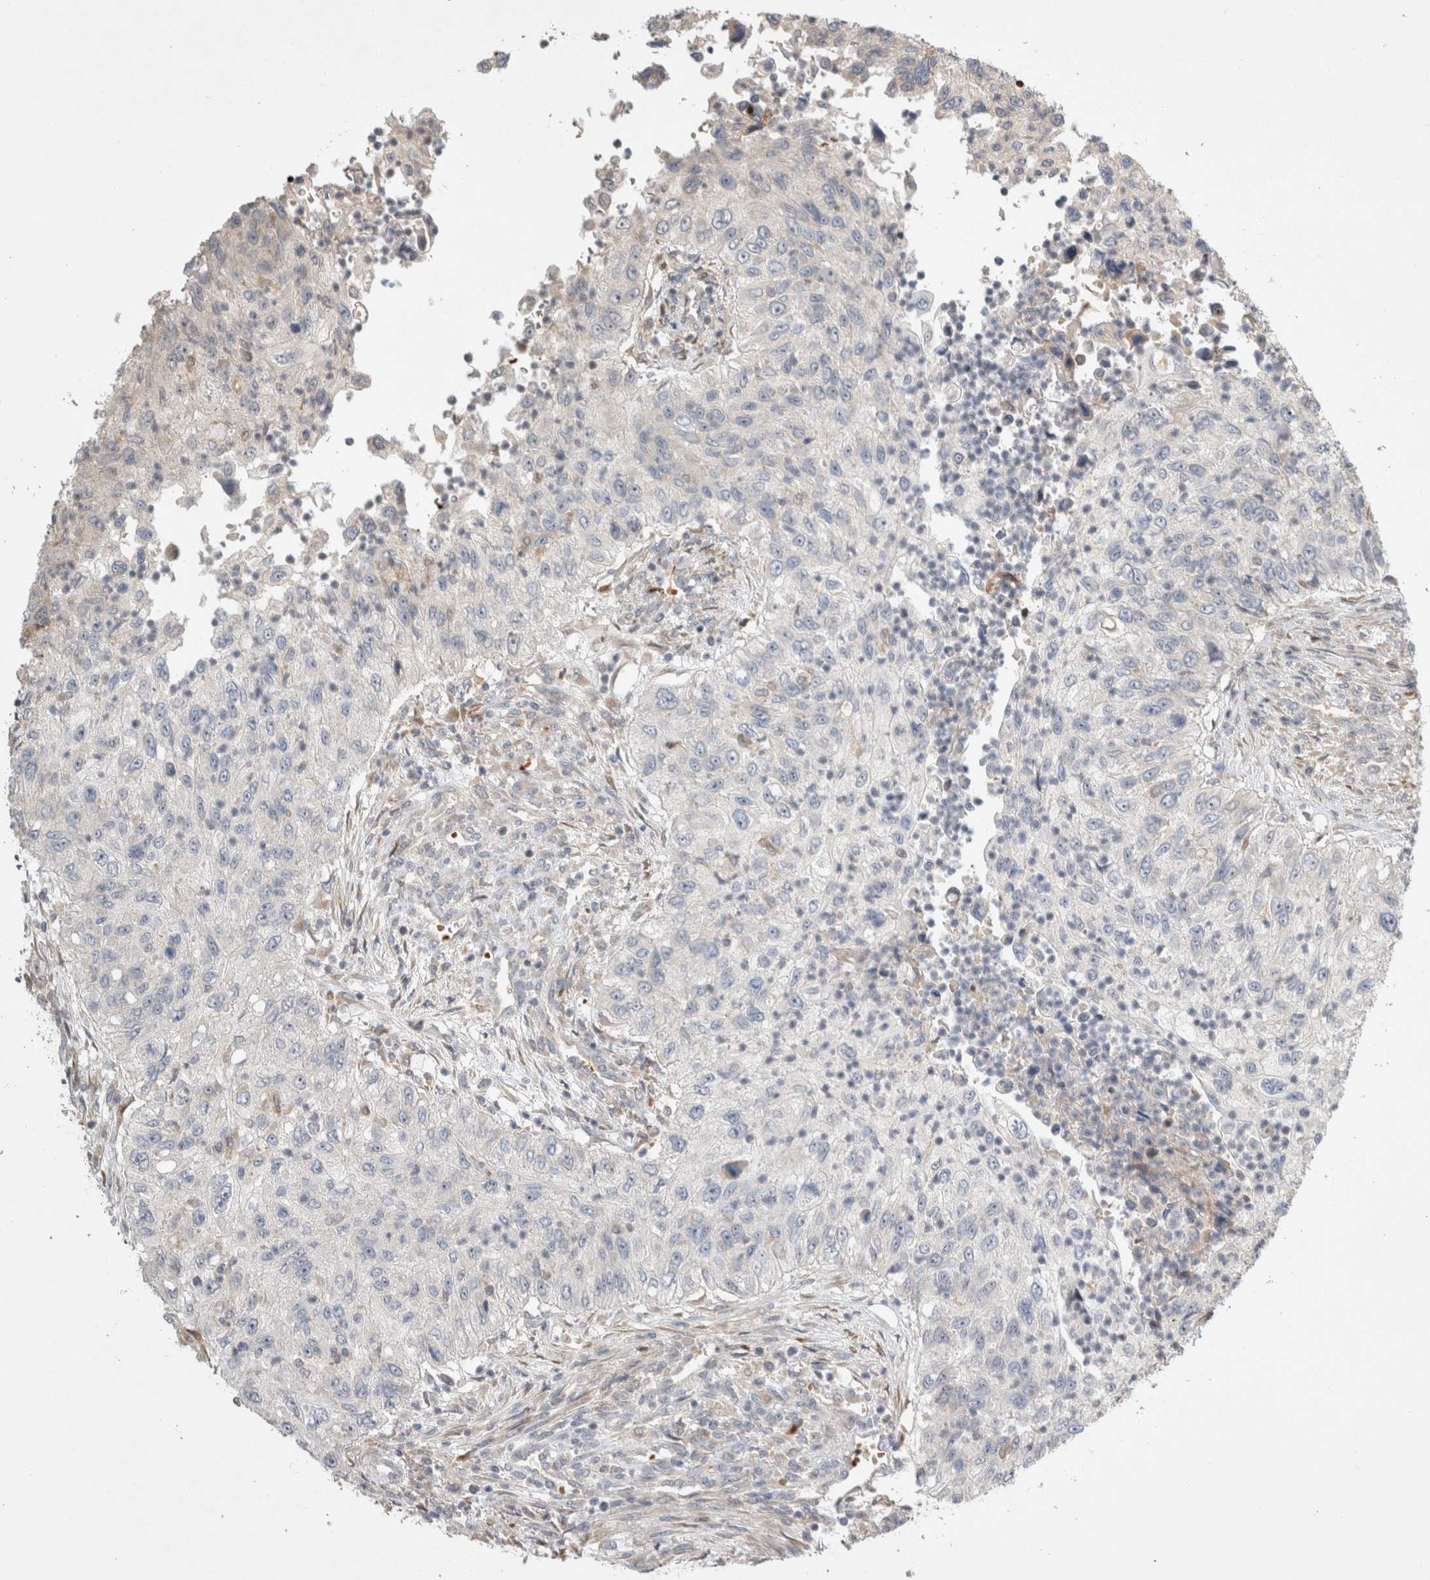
{"staining": {"intensity": "negative", "quantity": "none", "location": "none"}, "tissue": "urothelial cancer", "cell_type": "Tumor cells", "image_type": "cancer", "snomed": [{"axis": "morphology", "description": "Urothelial carcinoma, High grade"}, {"axis": "topography", "description": "Urinary bladder"}], "caption": "Immunohistochemical staining of human urothelial cancer shows no significant expression in tumor cells. (IHC, brightfield microscopy, high magnification).", "gene": "OTUD6B", "patient": {"sex": "female", "age": 60}}